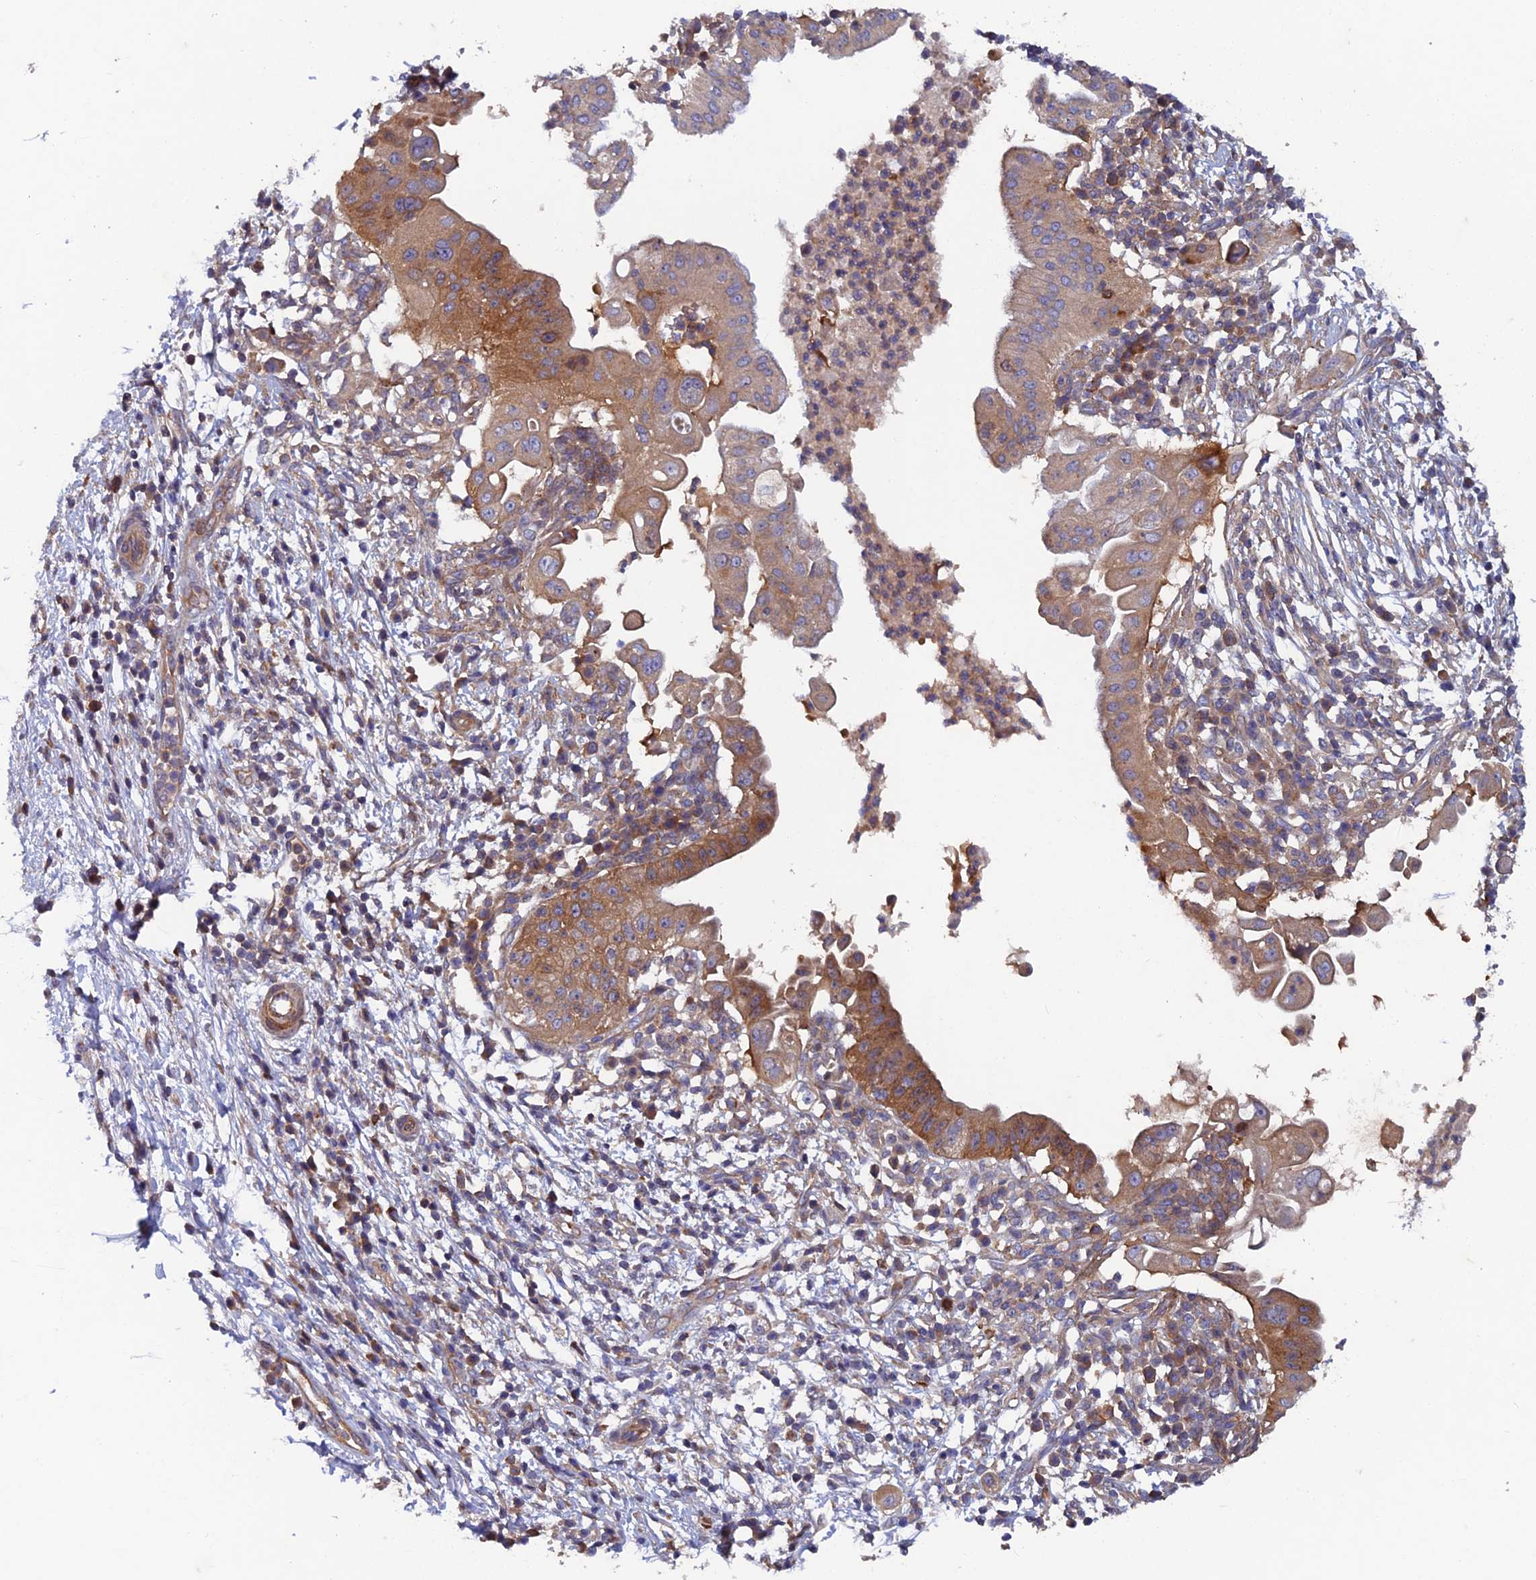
{"staining": {"intensity": "moderate", "quantity": ">75%", "location": "cytoplasmic/membranous"}, "tissue": "pancreatic cancer", "cell_type": "Tumor cells", "image_type": "cancer", "snomed": [{"axis": "morphology", "description": "Adenocarcinoma, NOS"}, {"axis": "topography", "description": "Pancreas"}], "caption": "Immunohistochemical staining of human adenocarcinoma (pancreatic) shows medium levels of moderate cytoplasmic/membranous protein positivity in approximately >75% of tumor cells.", "gene": "NCAPG", "patient": {"sex": "male", "age": 68}}